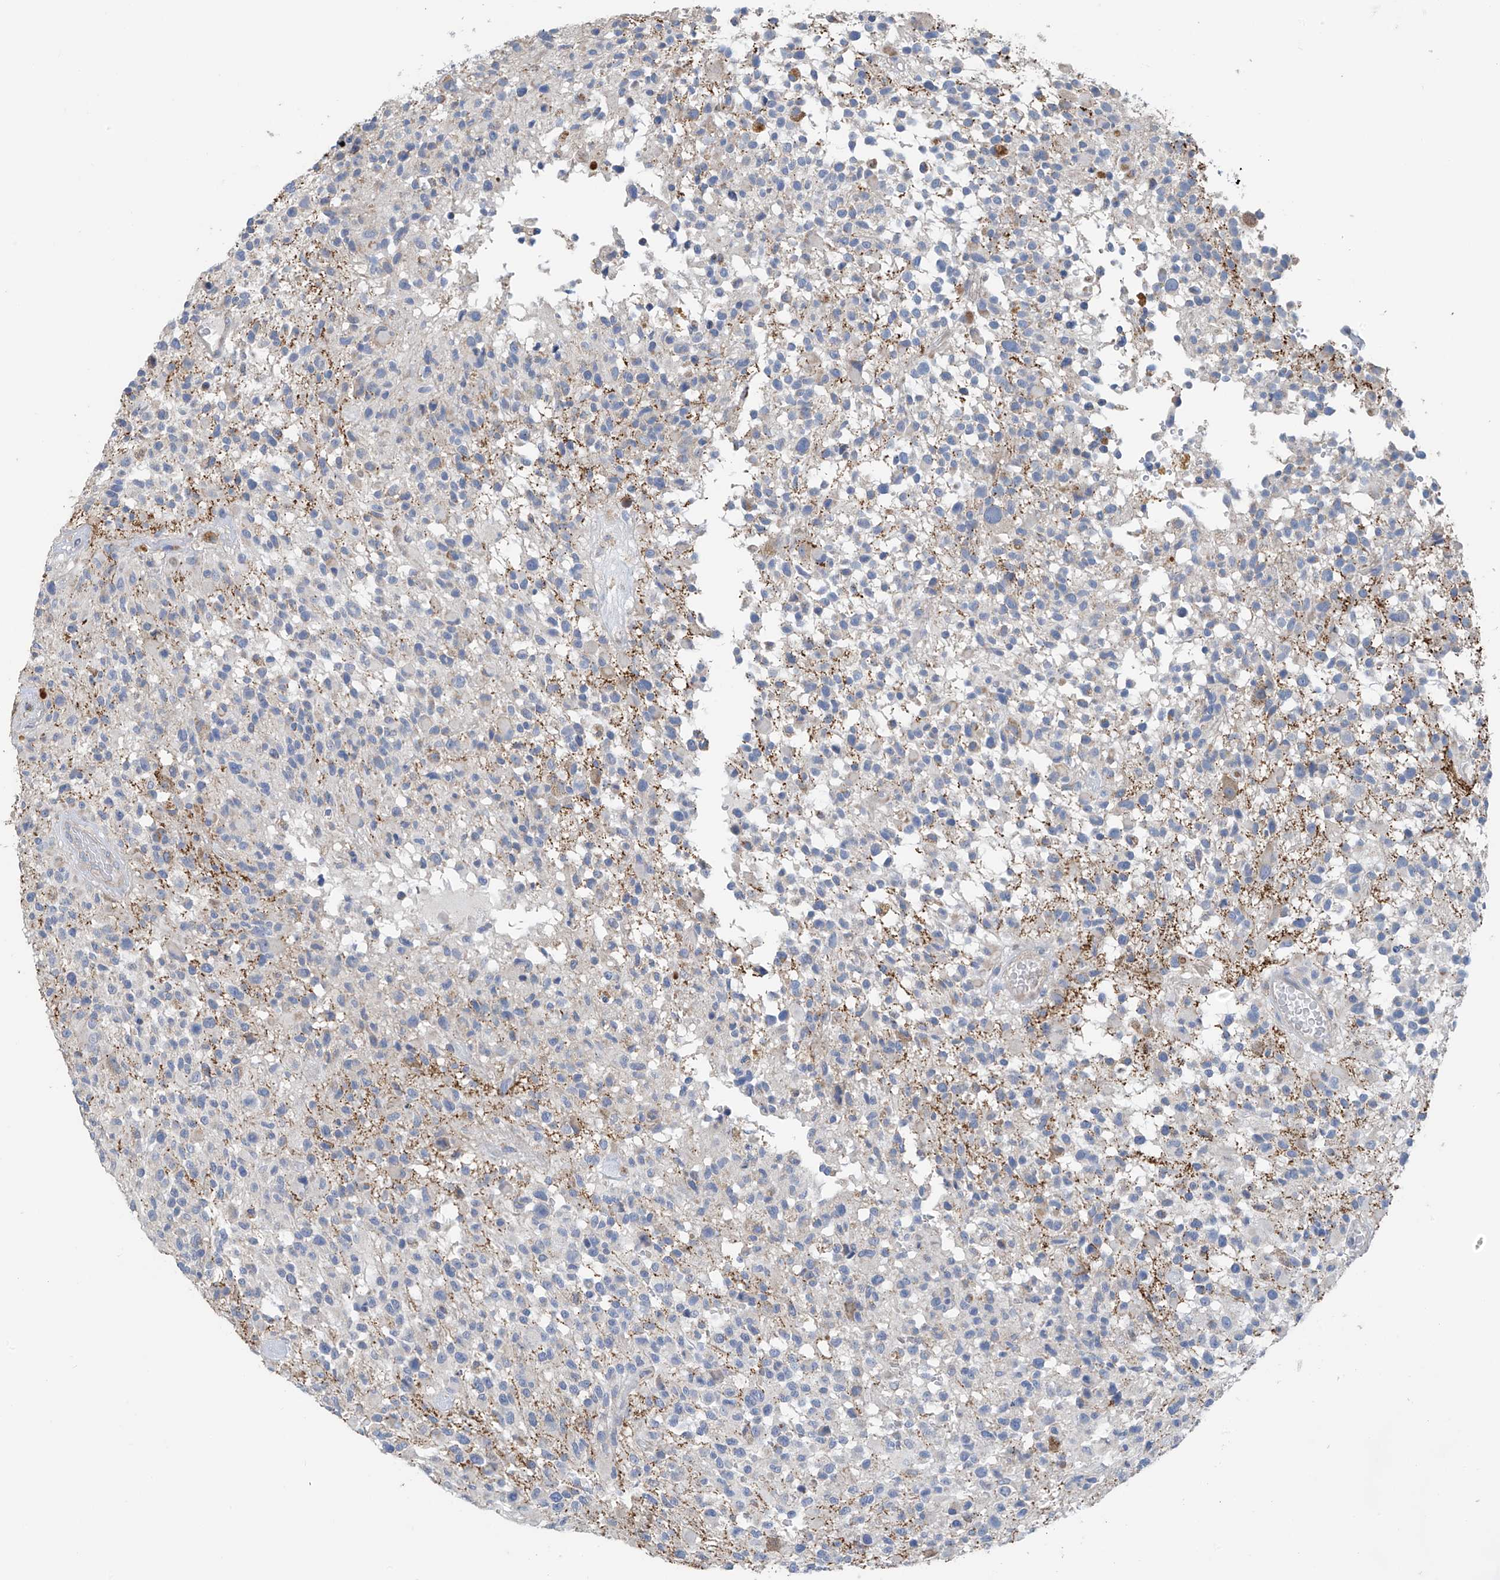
{"staining": {"intensity": "negative", "quantity": "none", "location": "none"}, "tissue": "glioma", "cell_type": "Tumor cells", "image_type": "cancer", "snomed": [{"axis": "morphology", "description": "Glioma, malignant, High grade"}, {"axis": "morphology", "description": "Glioblastoma, NOS"}, {"axis": "topography", "description": "Brain"}], "caption": "Immunohistochemical staining of human glioma shows no significant staining in tumor cells.", "gene": "SYN3", "patient": {"sex": "male", "age": 60}}